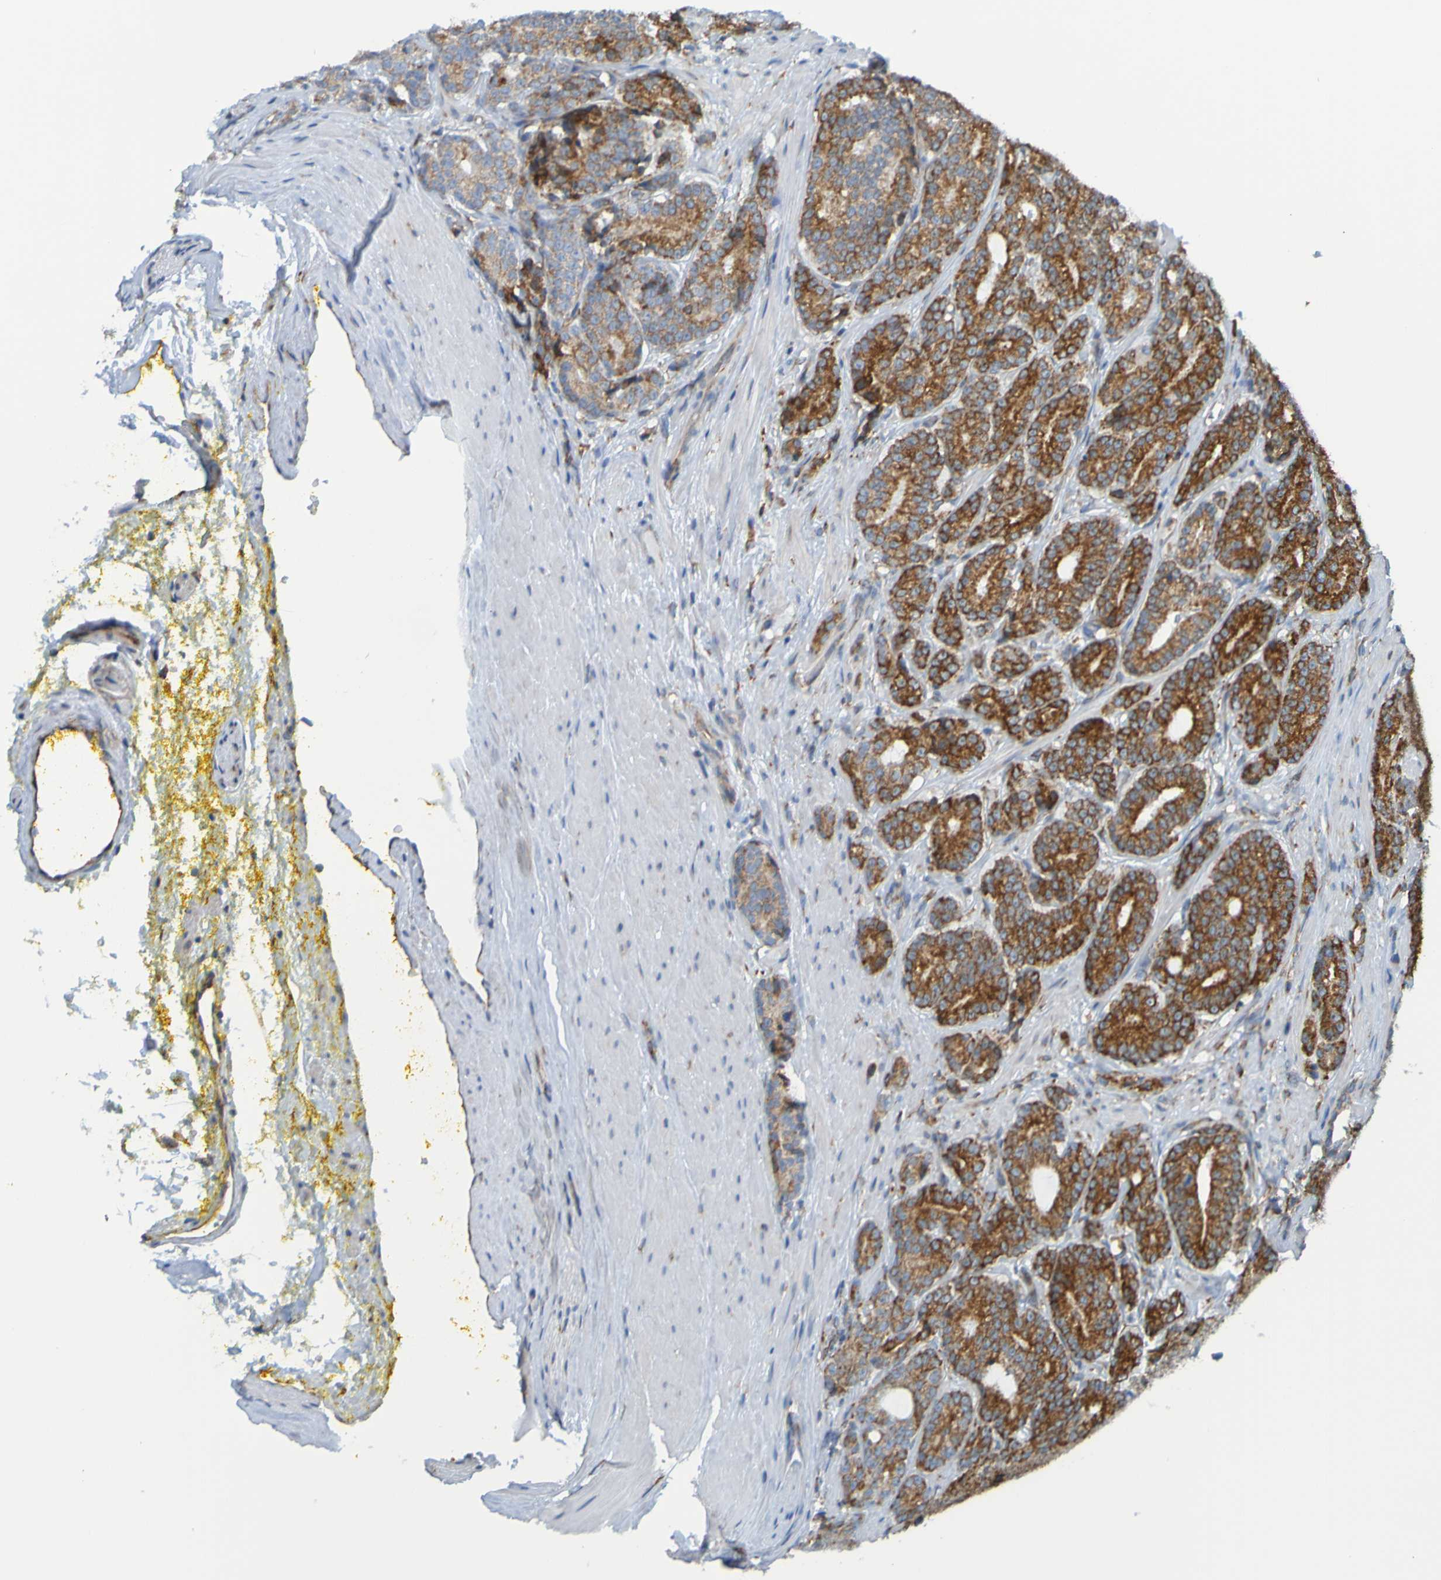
{"staining": {"intensity": "moderate", "quantity": "25%-75%", "location": "cytoplasmic/membranous"}, "tissue": "prostate cancer", "cell_type": "Tumor cells", "image_type": "cancer", "snomed": [{"axis": "morphology", "description": "Adenocarcinoma, Medium grade"}, {"axis": "topography", "description": "Prostate"}], "caption": "Protein staining of medium-grade adenocarcinoma (prostate) tissue exhibits moderate cytoplasmic/membranous expression in approximately 25%-75% of tumor cells. (Stains: DAB (3,3'-diaminobenzidine) in brown, nuclei in blue, Microscopy: brightfield microscopy at high magnification).", "gene": "SSR1", "patient": {"sex": "male", "age": 72}}